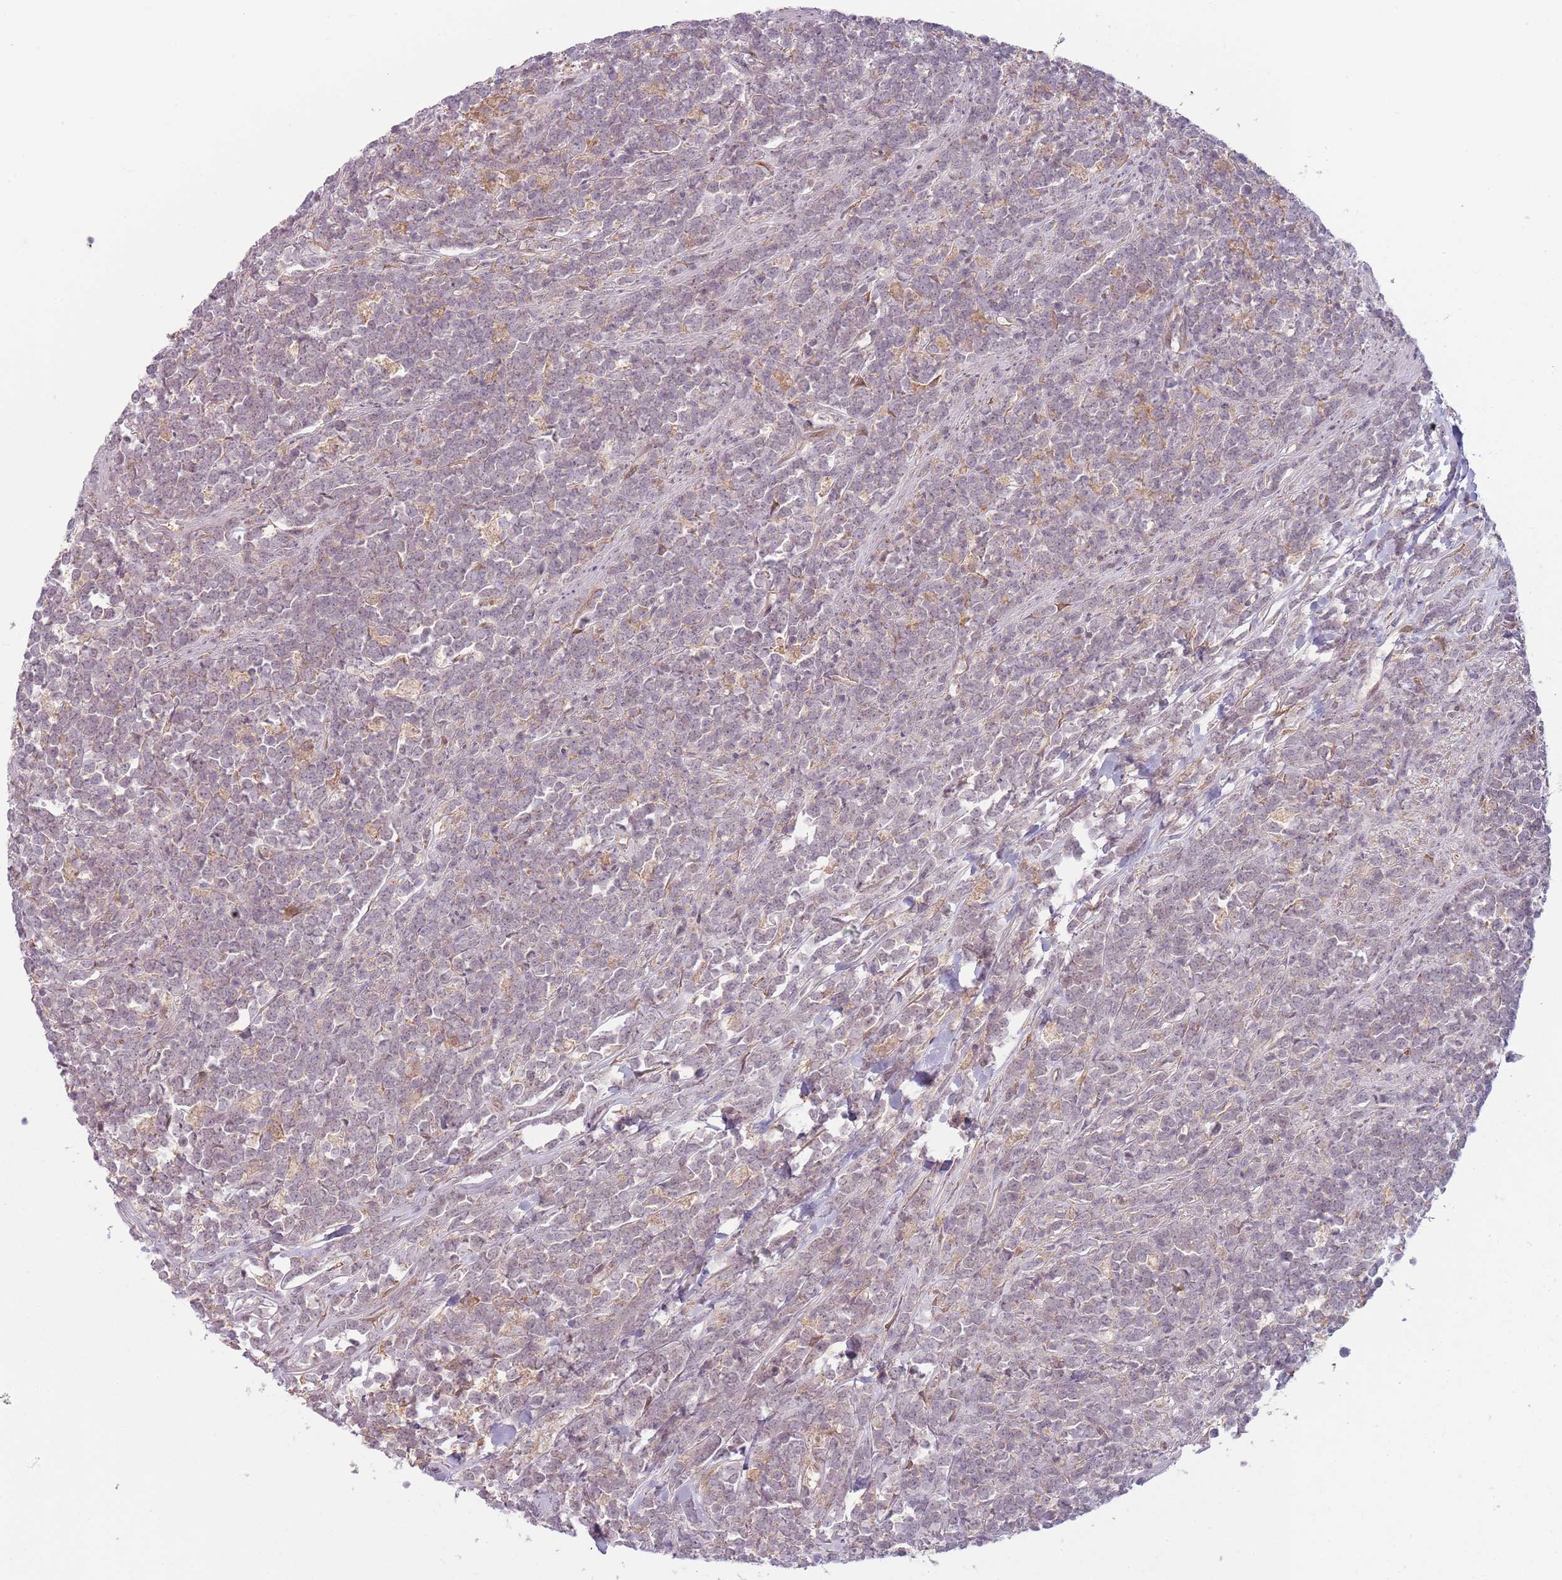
{"staining": {"intensity": "negative", "quantity": "none", "location": "none"}, "tissue": "lymphoma", "cell_type": "Tumor cells", "image_type": "cancer", "snomed": [{"axis": "morphology", "description": "Malignant lymphoma, non-Hodgkin's type, High grade"}, {"axis": "topography", "description": "Small intestine"}, {"axis": "topography", "description": "Colon"}], "caption": "An IHC image of high-grade malignant lymphoma, non-Hodgkin's type is shown. There is no staining in tumor cells of high-grade malignant lymphoma, non-Hodgkin's type. (Brightfield microscopy of DAB (3,3'-diaminobenzidine) immunohistochemistry at high magnification).", "gene": "ADGRG1", "patient": {"sex": "male", "age": 8}}